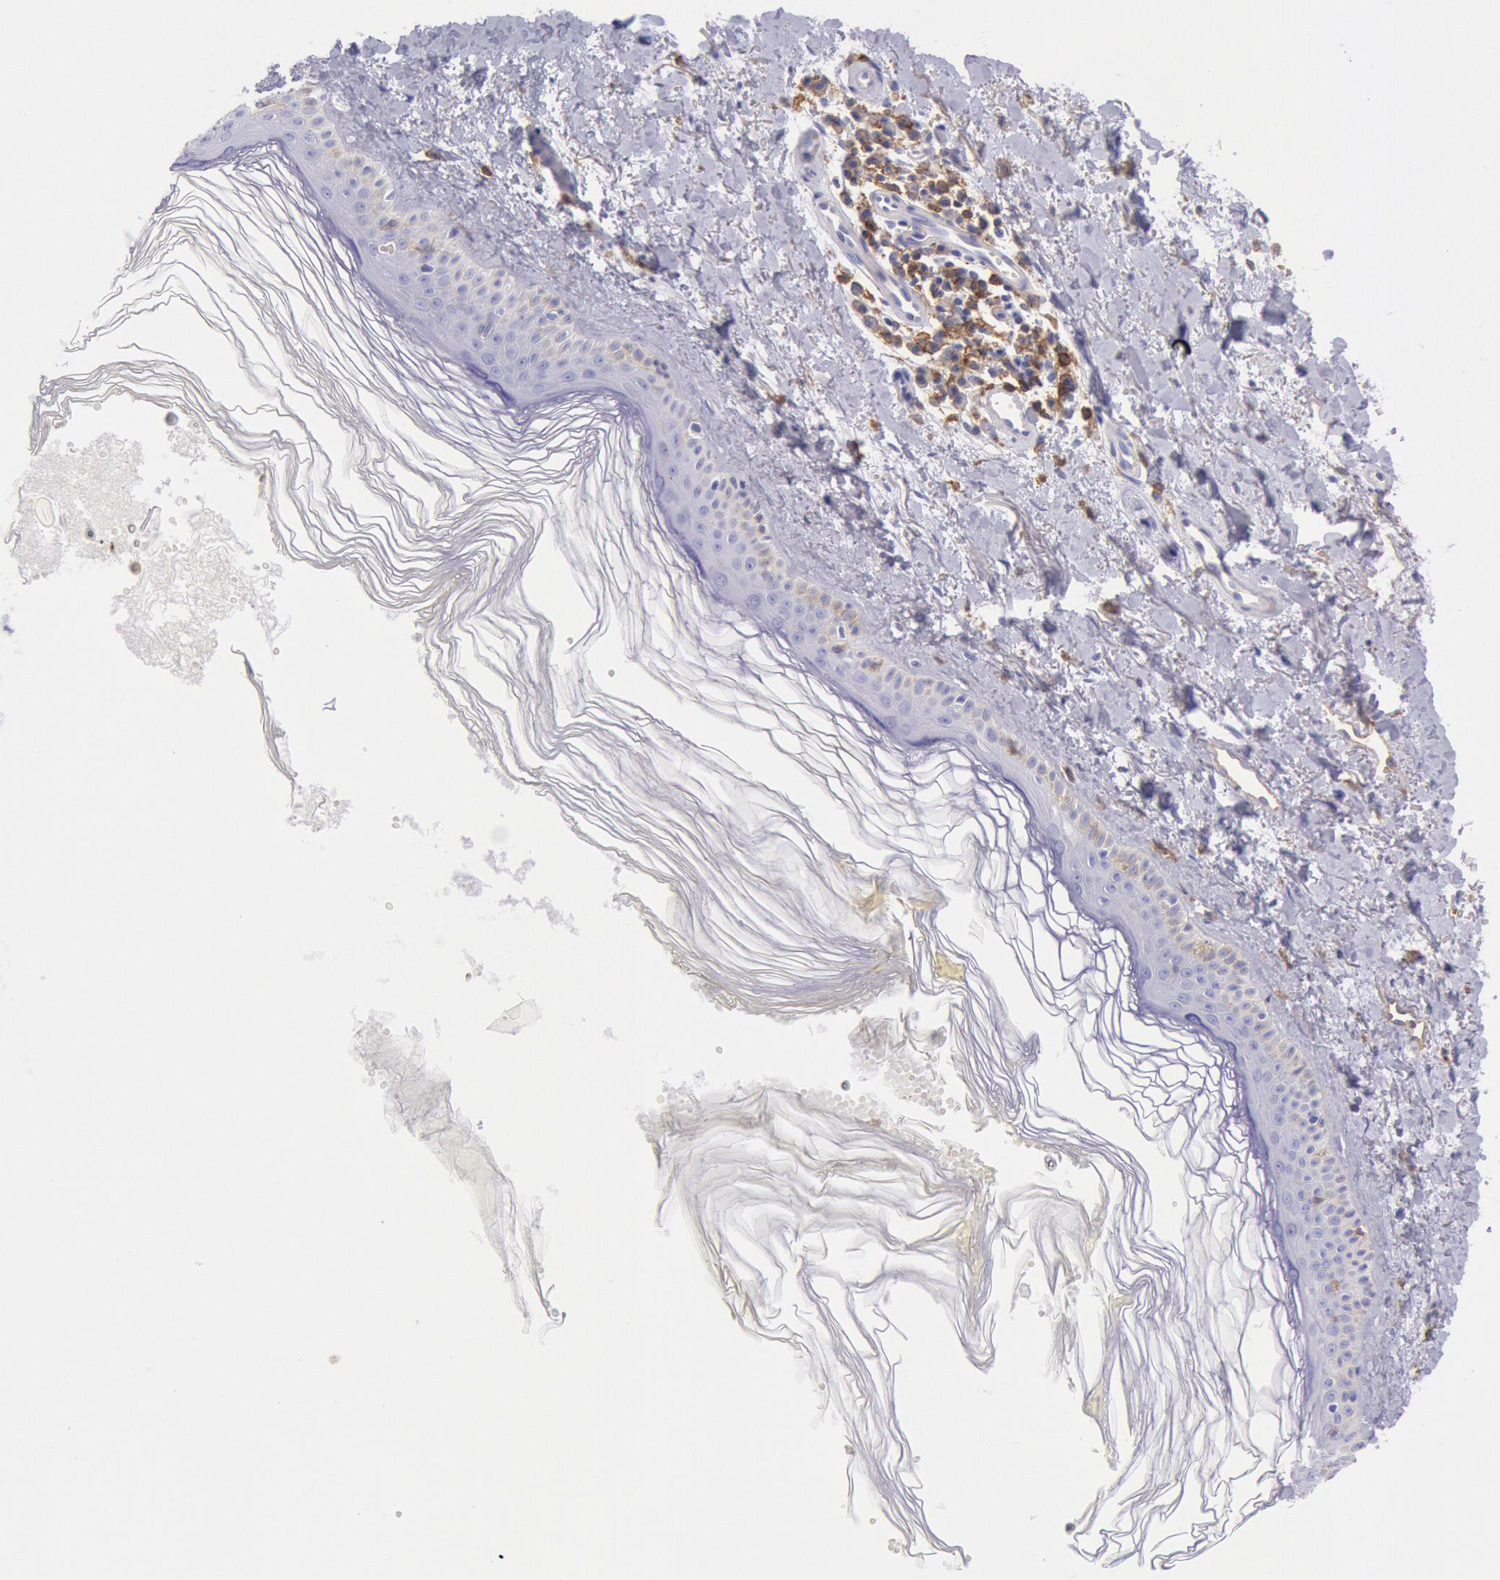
{"staining": {"intensity": "negative", "quantity": "none", "location": "none"}, "tissue": "melanoma", "cell_type": "Tumor cells", "image_type": "cancer", "snomed": [{"axis": "morphology", "description": "Malignant melanoma, NOS"}, {"axis": "topography", "description": "Skin"}], "caption": "Tumor cells are negative for protein expression in human melanoma.", "gene": "LYN", "patient": {"sex": "female", "age": 73}}